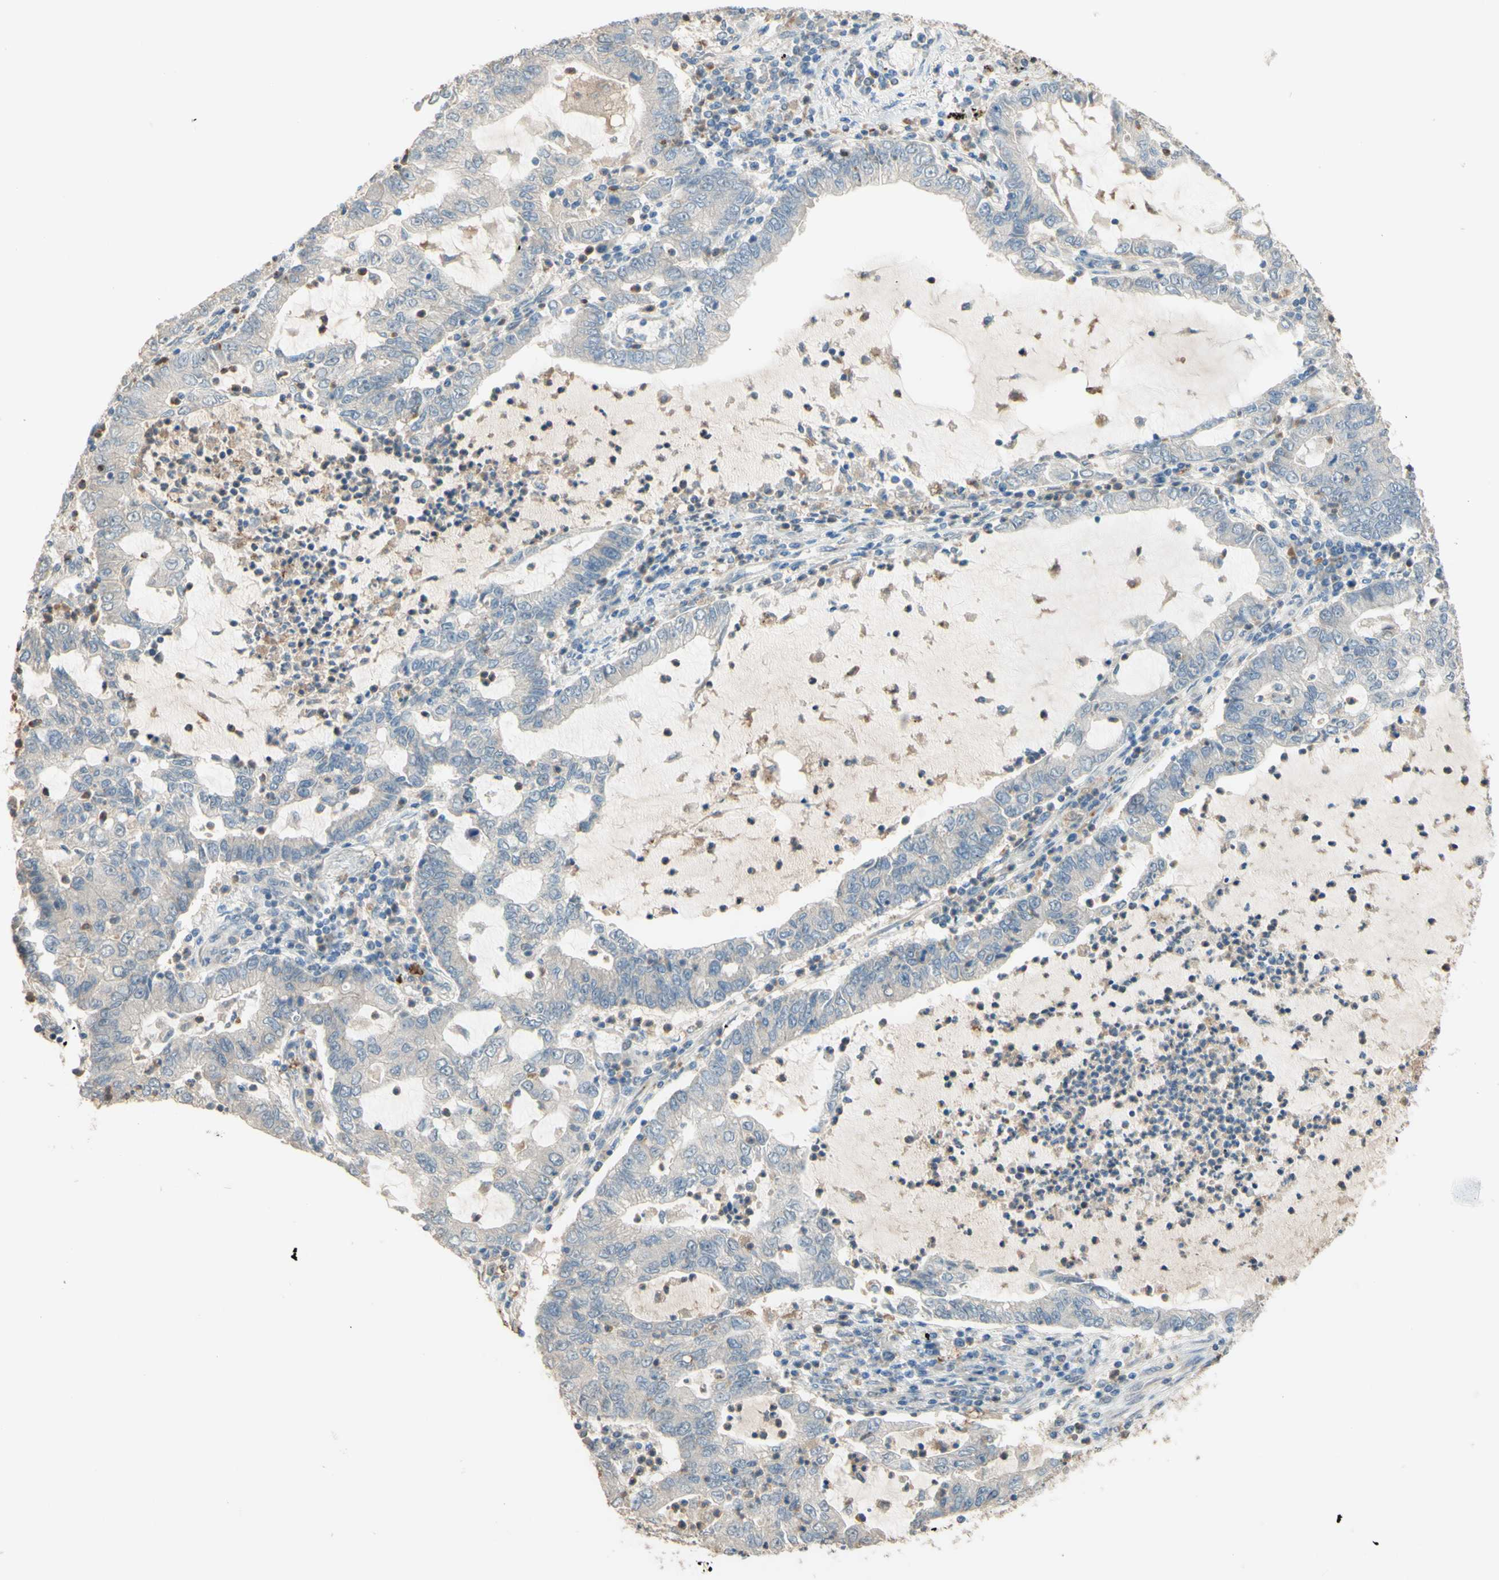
{"staining": {"intensity": "negative", "quantity": "none", "location": "none"}, "tissue": "lung cancer", "cell_type": "Tumor cells", "image_type": "cancer", "snomed": [{"axis": "morphology", "description": "Adenocarcinoma, NOS"}, {"axis": "topography", "description": "Lung"}], "caption": "The photomicrograph exhibits no staining of tumor cells in adenocarcinoma (lung).", "gene": "SMIM19", "patient": {"sex": "female", "age": 51}}